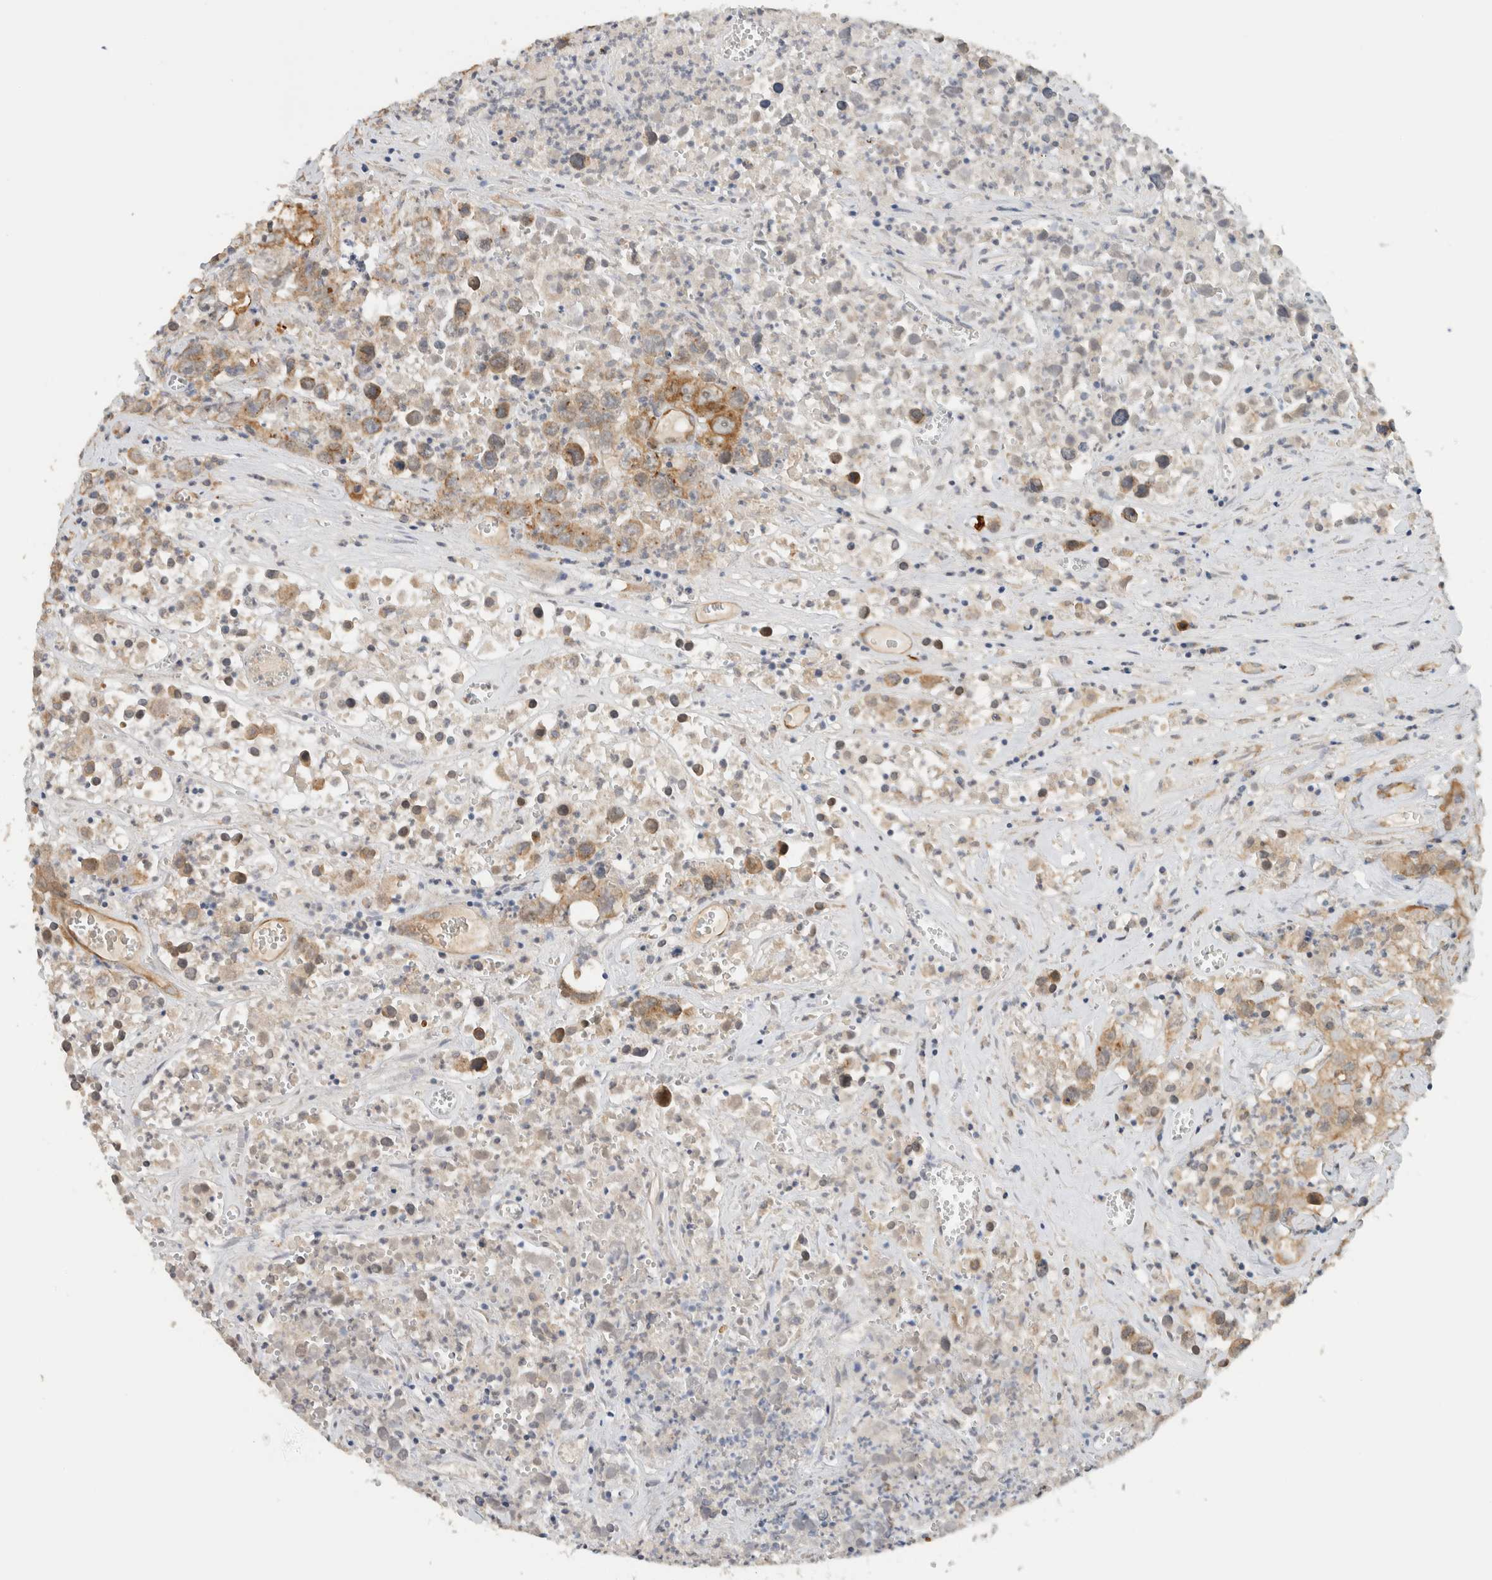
{"staining": {"intensity": "moderate", "quantity": "<25%", "location": "cytoplasmic/membranous"}, "tissue": "testis cancer", "cell_type": "Tumor cells", "image_type": "cancer", "snomed": [{"axis": "morphology", "description": "Seminoma, NOS"}, {"axis": "morphology", "description": "Carcinoma, Embryonal, NOS"}, {"axis": "topography", "description": "Testis"}], "caption": "Protein staining of testis embryonal carcinoma tissue demonstrates moderate cytoplasmic/membranous positivity in approximately <25% of tumor cells.", "gene": "PUM1", "patient": {"sex": "male", "age": 43}}